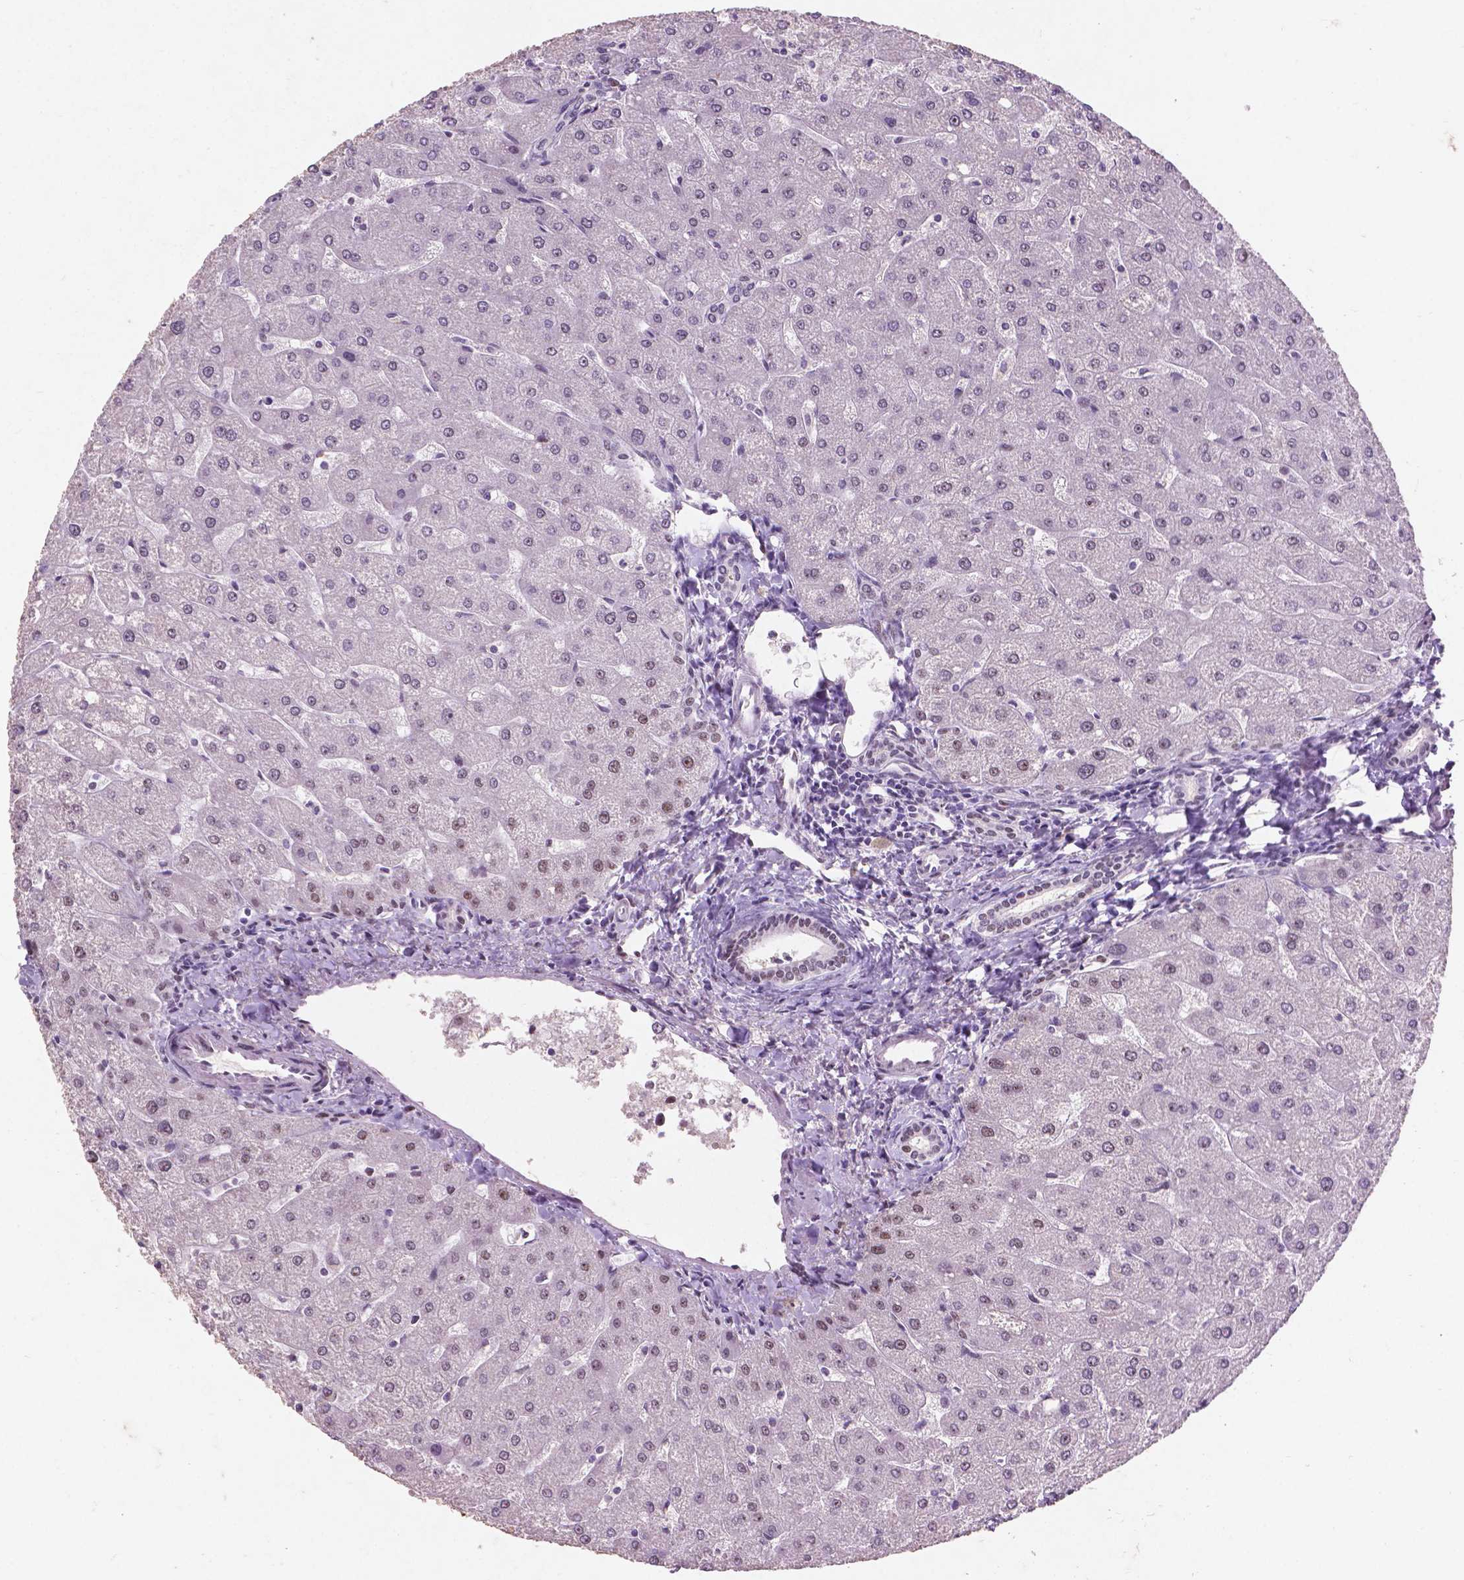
{"staining": {"intensity": "negative", "quantity": "none", "location": "none"}, "tissue": "liver", "cell_type": "Cholangiocytes", "image_type": "normal", "snomed": [{"axis": "morphology", "description": "Normal tissue, NOS"}, {"axis": "topography", "description": "Liver"}], "caption": "This is an immunohistochemistry (IHC) micrograph of benign liver. There is no staining in cholangiocytes.", "gene": "COIL", "patient": {"sex": "male", "age": 67}}